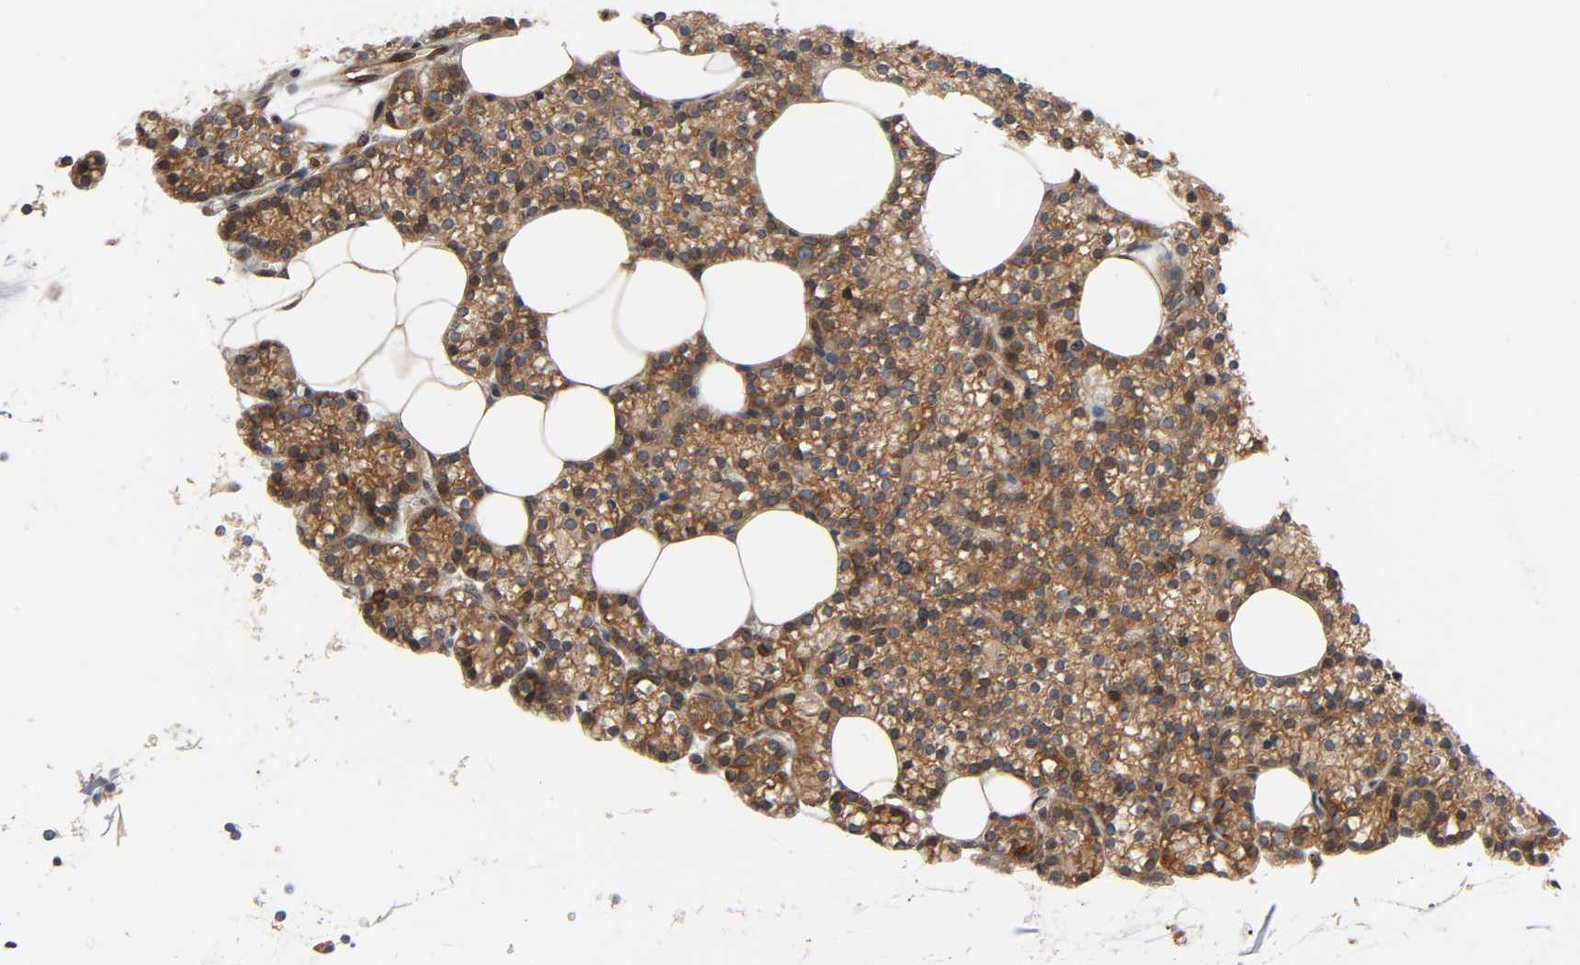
{"staining": {"intensity": "moderate", "quantity": ">75%", "location": "cytoplasmic/membranous"}, "tissue": "parathyroid gland", "cell_type": "Glandular cells", "image_type": "normal", "snomed": [{"axis": "morphology", "description": "Normal tissue, NOS"}, {"axis": "topography", "description": "Parathyroid gland"}], "caption": "This micrograph reveals immunohistochemistry staining of normal parathyroid gland, with medium moderate cytoplasmic/membranous expression in approximately >75% of glandular cells.", "gene": "ASB6", "patient": {"sex": "female", "age": 60}}